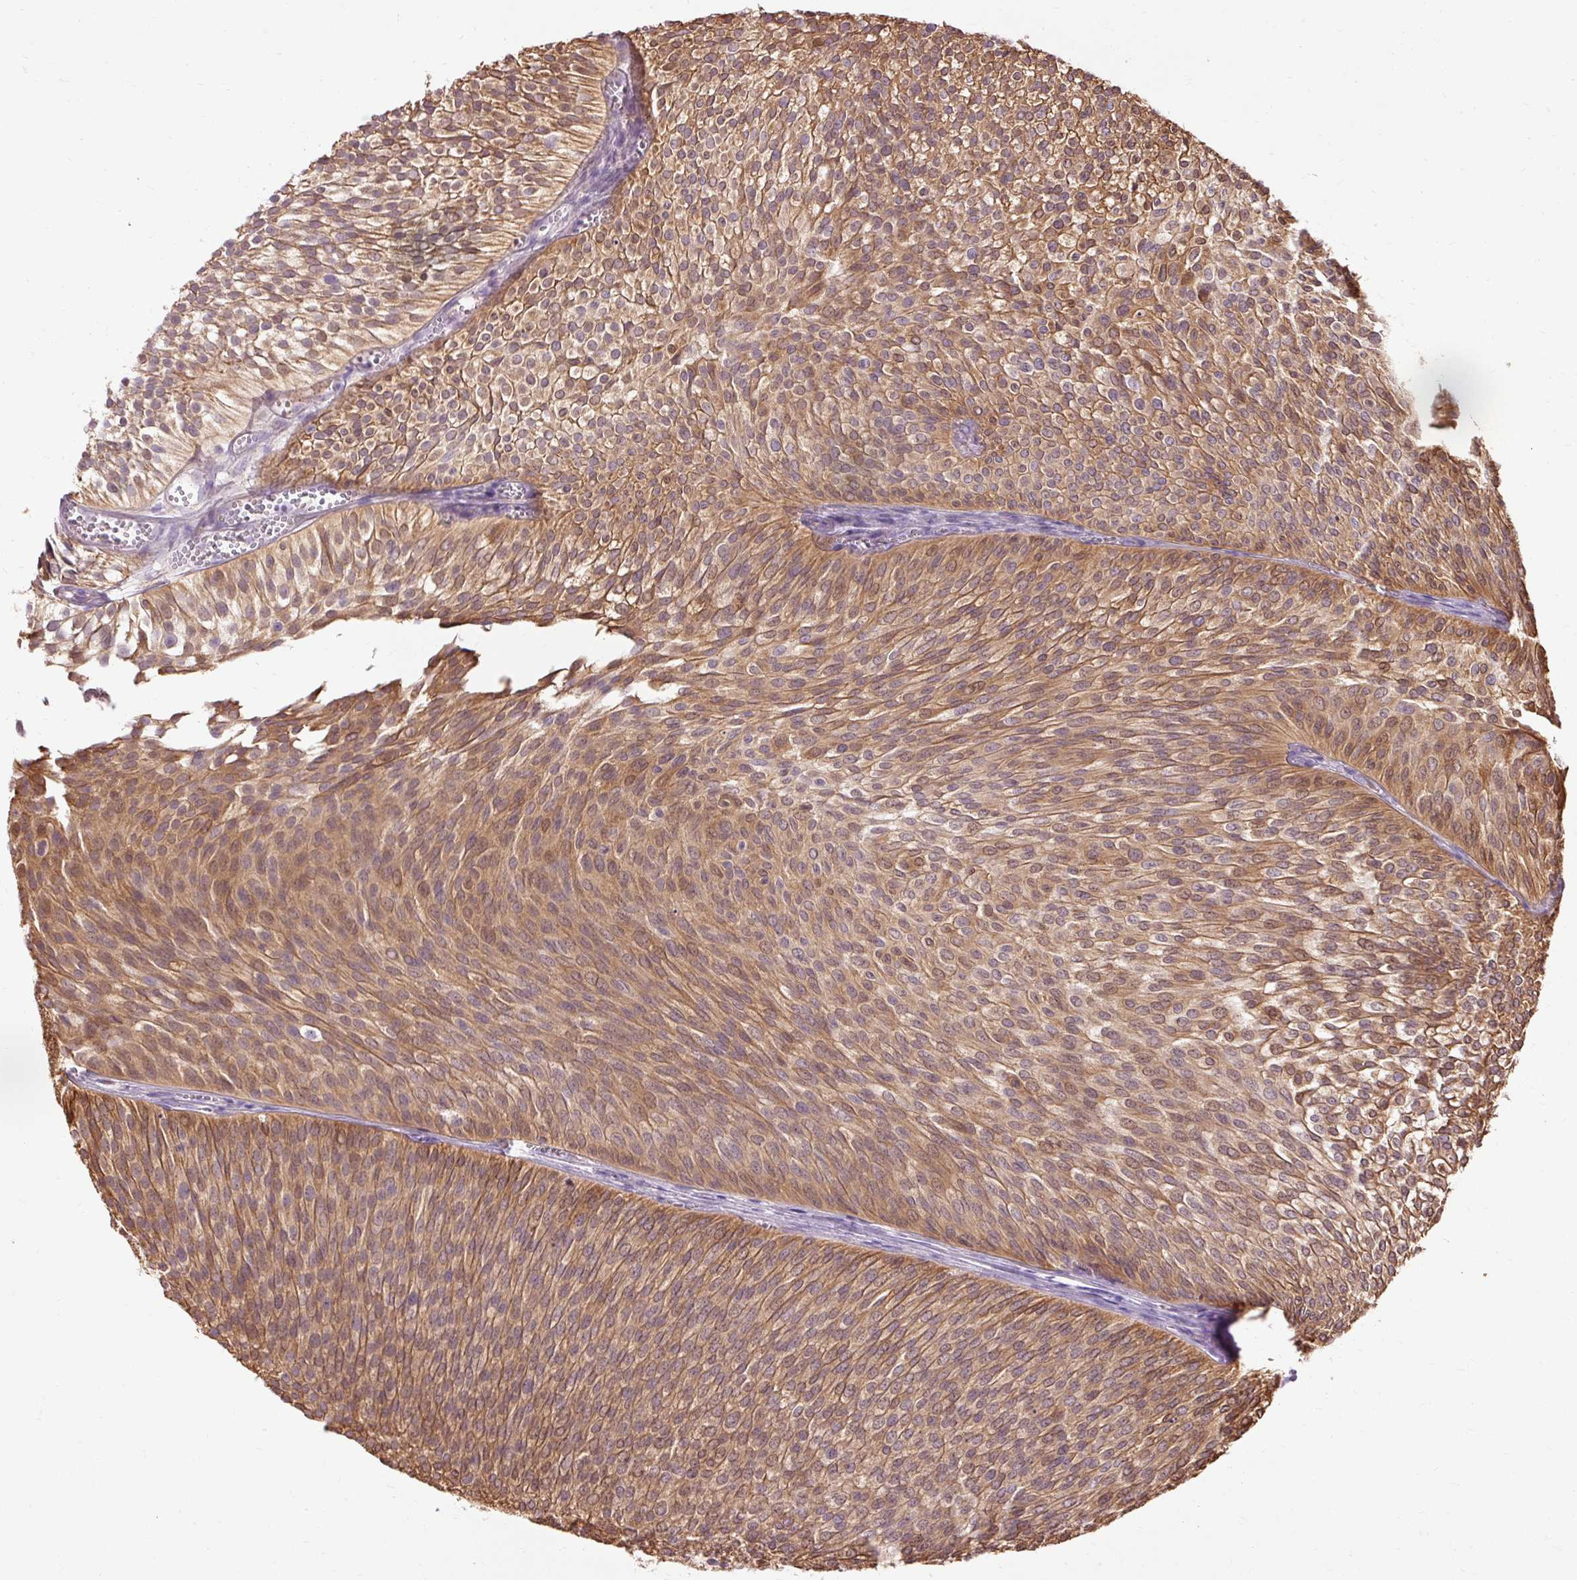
{"staining": {"intensity": "moderate", "quantity": ">75%", "location": "cytoplasmic/membranous,nuclear"}, "tissue": "urothelial cancer", "cell_type": "Tumor cells", "image_type": "cancer", "snomed": [{"axis": "morphology", "description": "Urothelial carcinoma, Low grade"}, {"axis": "topography", "description": "Urinary bladder"}], "caption": "About >75% of tumor cells in human urothelial cancer show moderate cytoplasmic/membranous and nuclear protein expression as visualized by brown immunohistochemical staining.", "gene": "PRDX5", "patient": {"sex": "male", "age": 91}}